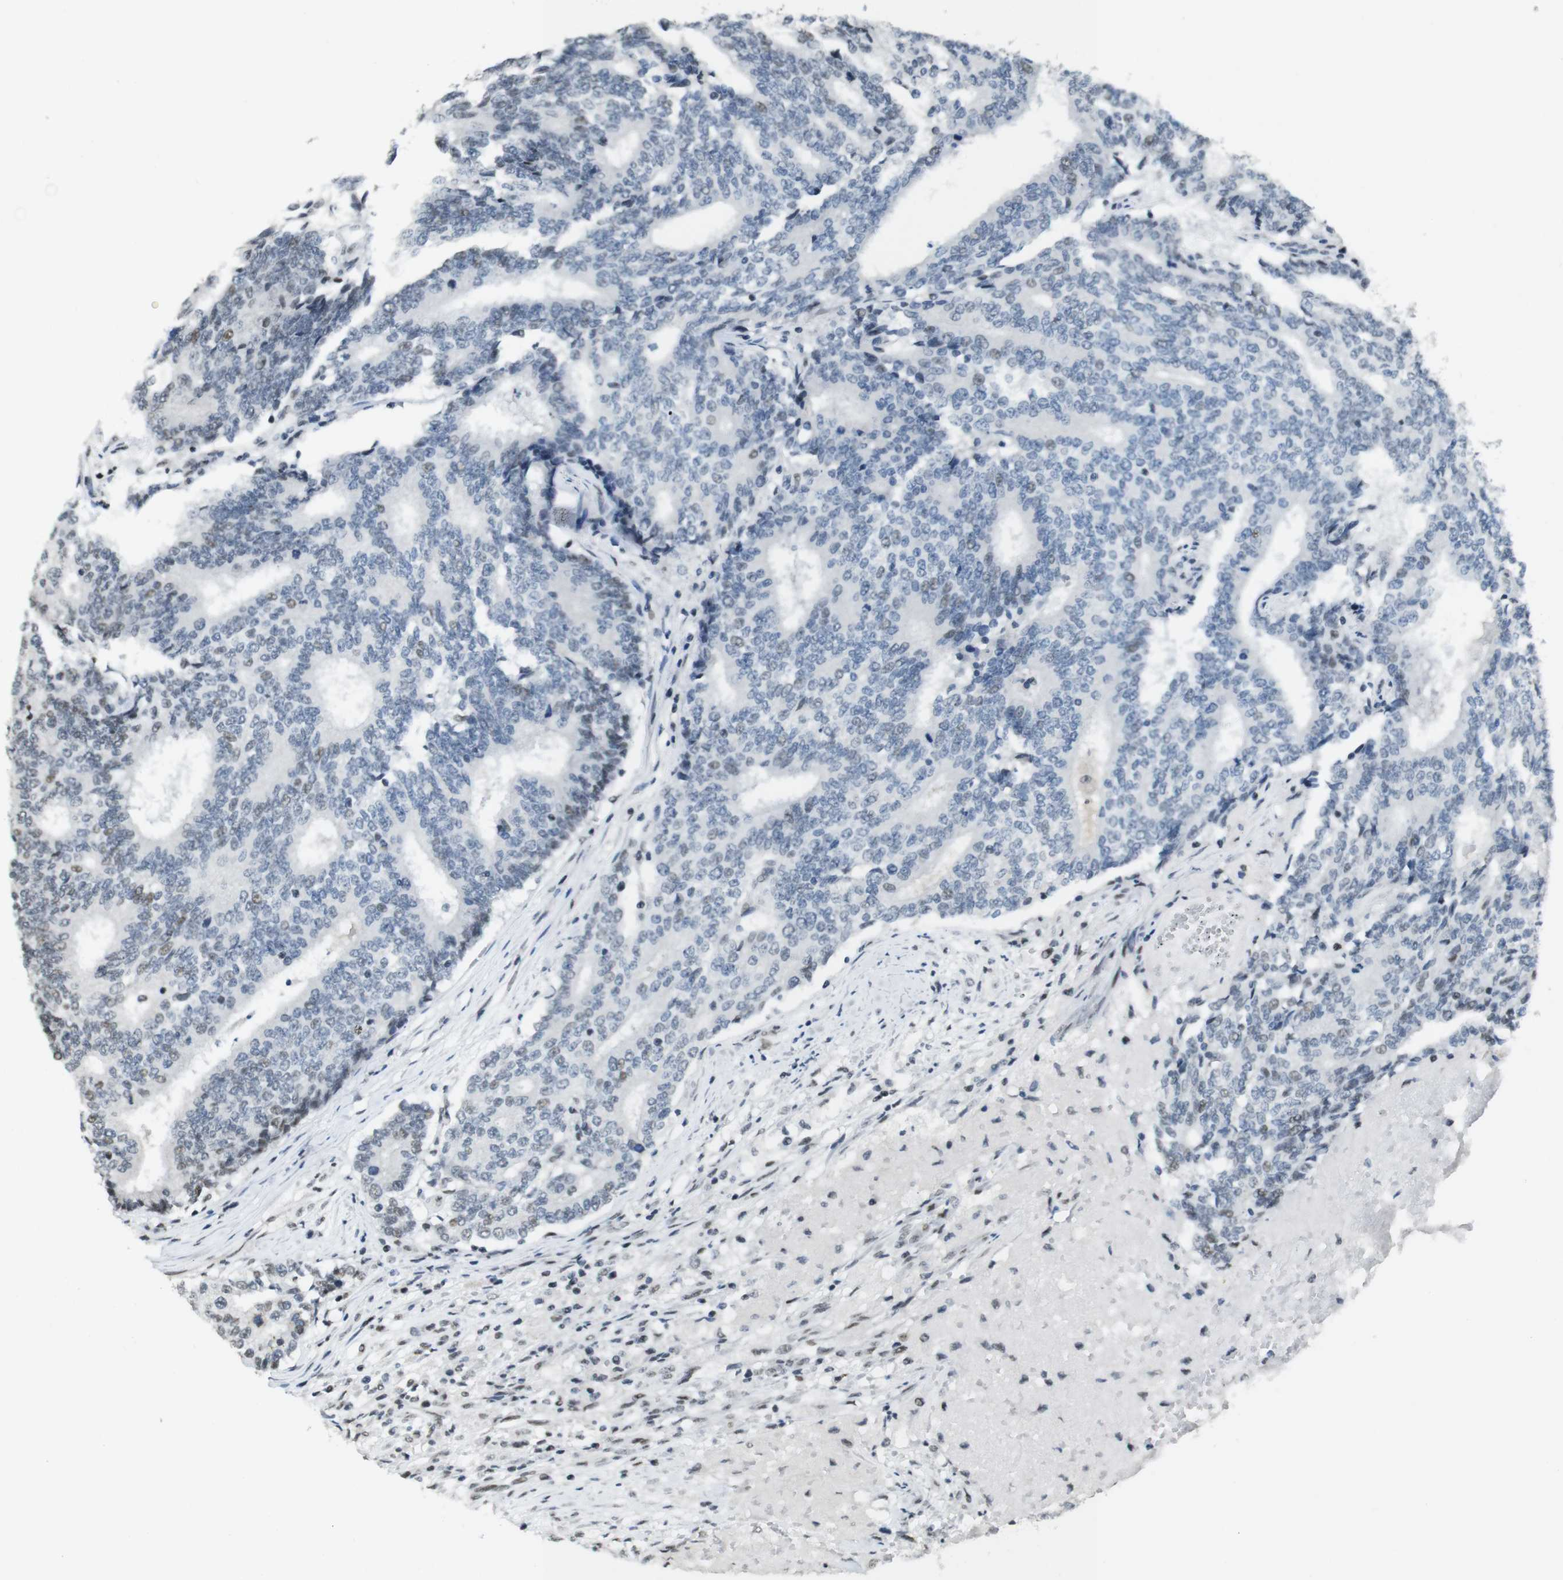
{"staining": {"intensity": "weak", "quantity": "<25%", "location": "nuclear"}, "tissue": "prostate cancer", "cell_type": "Tumor cells", "image_type": "cancer", "snomed": [{"axis": "morphology", "description": "Normal tissue, NOS"}, {"axis": "morphology", "description": "Adenocarcinoma, High grade"}, {"axis": "topography", "description": "Prostate"}, {"axis": "topography", "description": "Seminal veicle"}], "caption": "High power microscopy micrograph of an IHC micrograph of adenocarcinoma (high-grade) (prostate), revealing no significant expression in tumor cells.", "gene": "CSNK2B", "patient": {"sex": "male", "age": 55}}